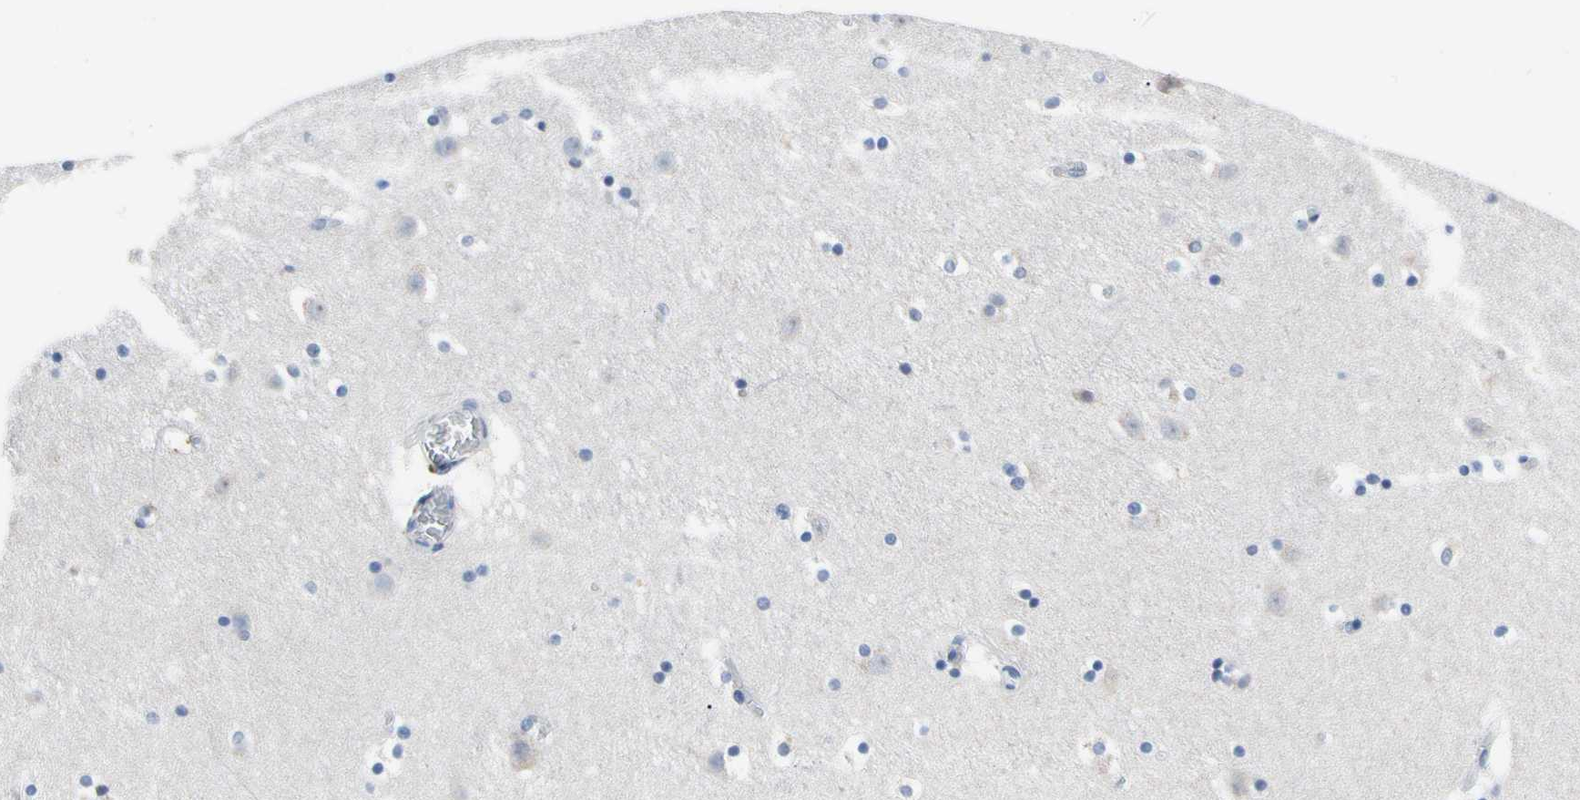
{"staining": {"intensity": "weak", "quantity": "<25%", "location": "cytoplasmic/membranous"}, "tissue": "caudate", "cell_type": "Glial cells", "image_type": "normal", "snomed": [{"axis": "morphology", "description": "Normal tissue, NOS"}, {"axis": "topography", "description": "Lateral ventricle wall"}], "caption": "Immunohistochemistry micrograph of unremarkable caudate stained for a protein (brown), which exhibits no staining in glial cells.", "gene": "ECRG4", "patient": {"sex": "male", "age": 45}}